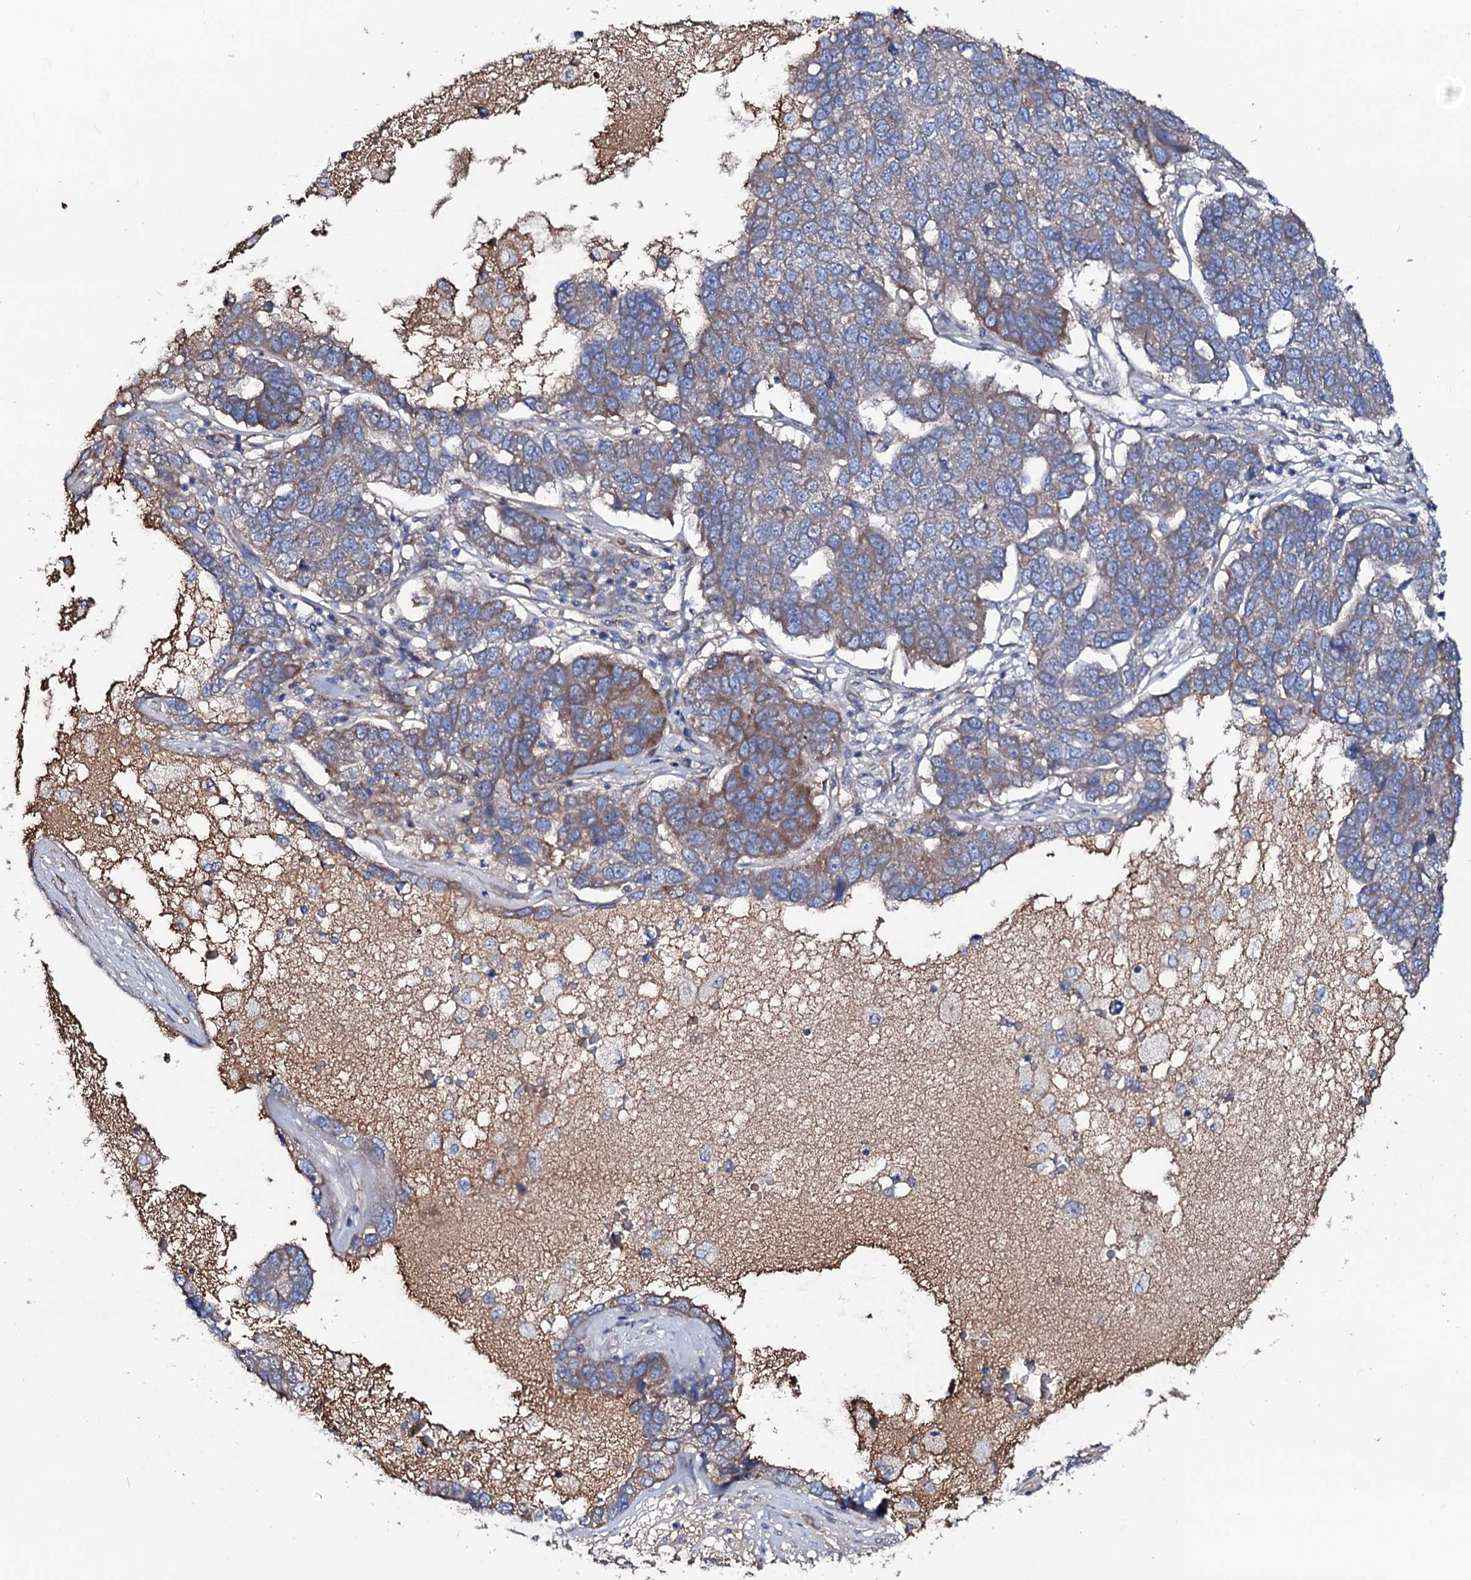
{"staining": {"intensity": "moderate", "quantity": "25%-75%", "location": "cytoplasmic/membranous"}, "tissue": "pancreatic cancer", "cell_type": "Tumor cells", "image_type": "cancer", "snomed": [{"axis": "morphology", "description": "Adenocarcinoma, NOS"}, {"axis": "topography", "description": "Pancreas"}], "caption": "Brown immunohistochemical staining in pancreatic cancer exhibits moderate cytoplasmic/membranous expression in about 25%-75% of tumor cells.", "gene": "PPP1R3D", "patient": {"sex": "female", "age": 61}}